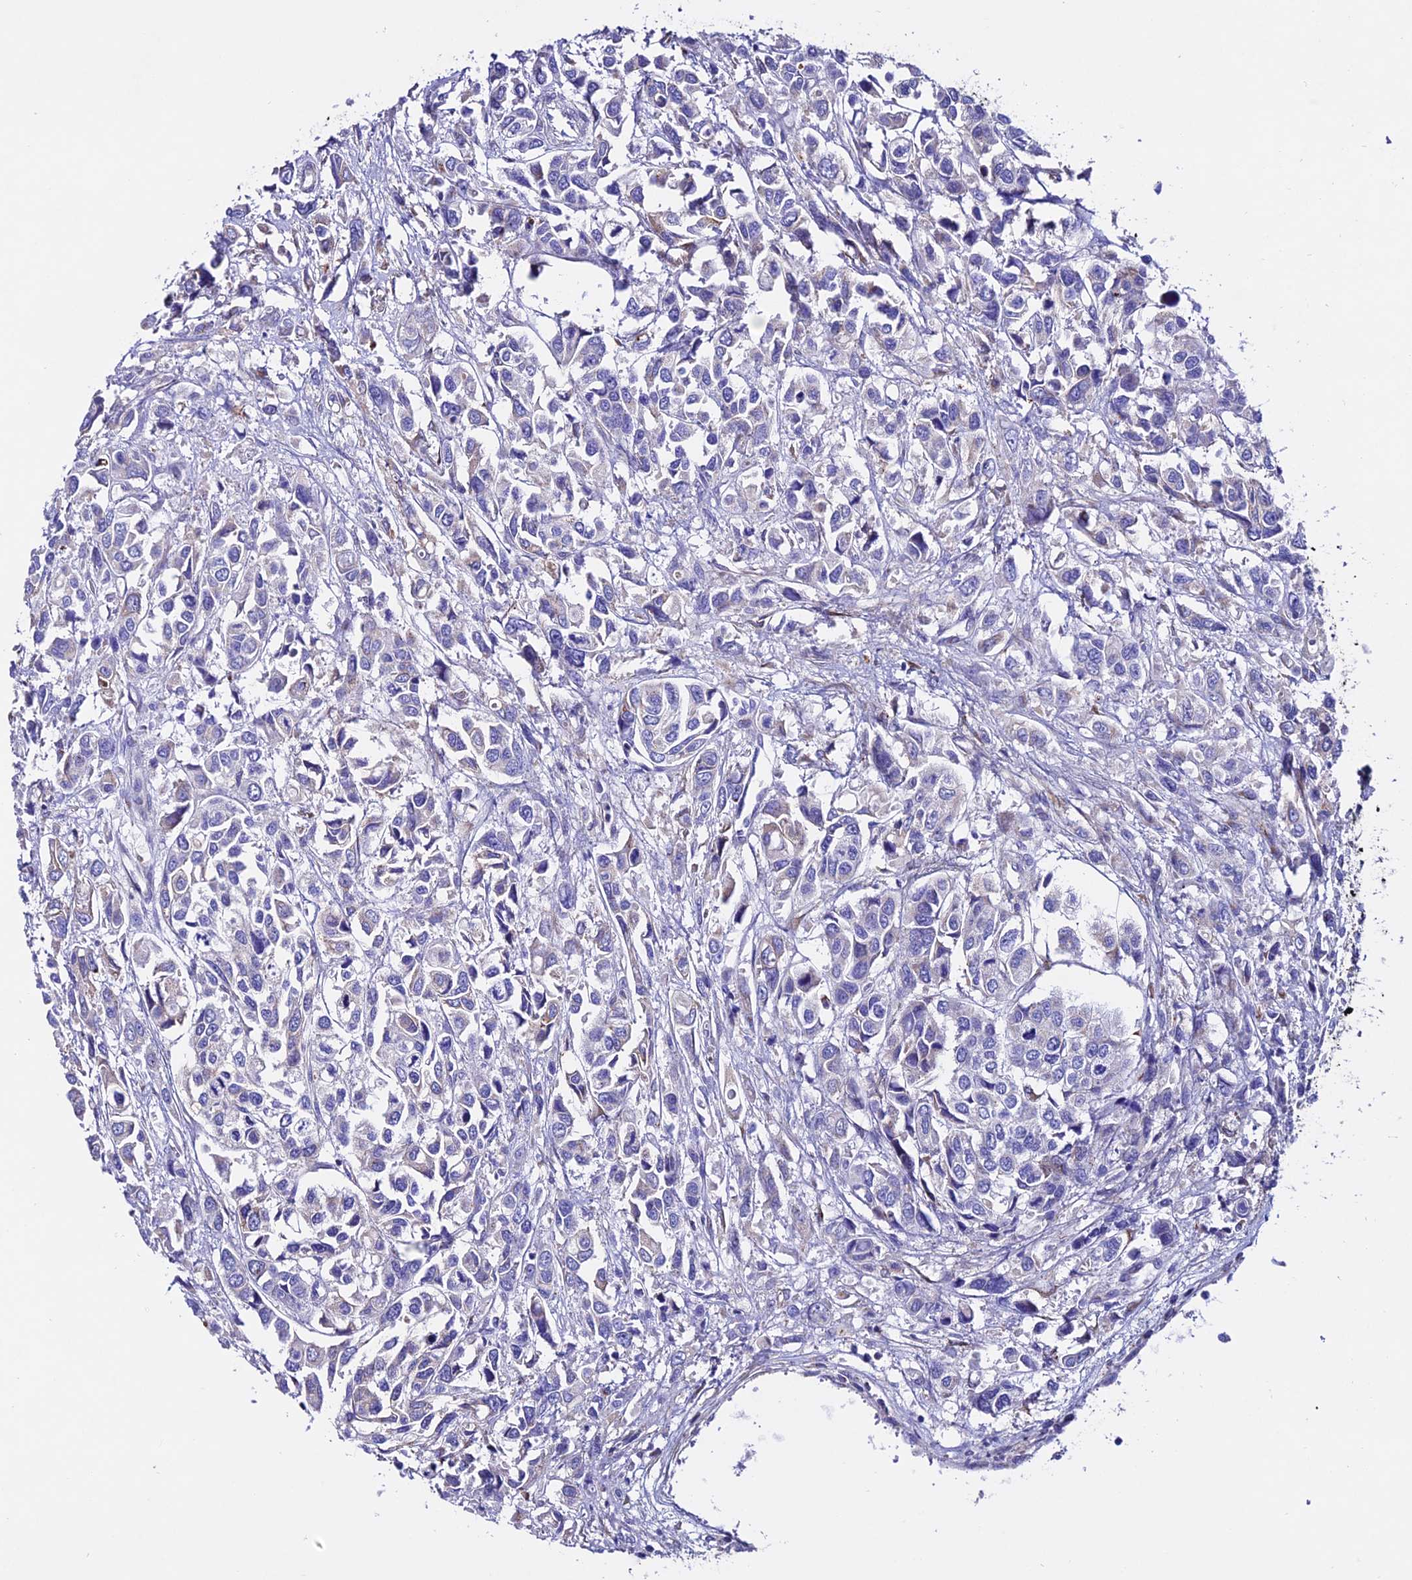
{"staining": {"intensity": "weak", "quantity": "<25%", "location": "cytoplasmic/membranous"}, "tissue": "urothelial cancer", "cell_type": "Tumor cells", "image_type": "cancer", "snomed": [{"axis": "morphology", "description": "Urothelial carcinoma, High grade"}, {"axis": "topography", "description": "Urinary bladder"}], "caption": "Tumor cells show no significant protein positivity in urothelial cancer. (Stains: DAB IHC with hematoxylin counter stain, Microscopy: brightfield microscopy at high magnification).", "gene": "OR51Q1", "patient": {"sex": "male", "age": 67}}